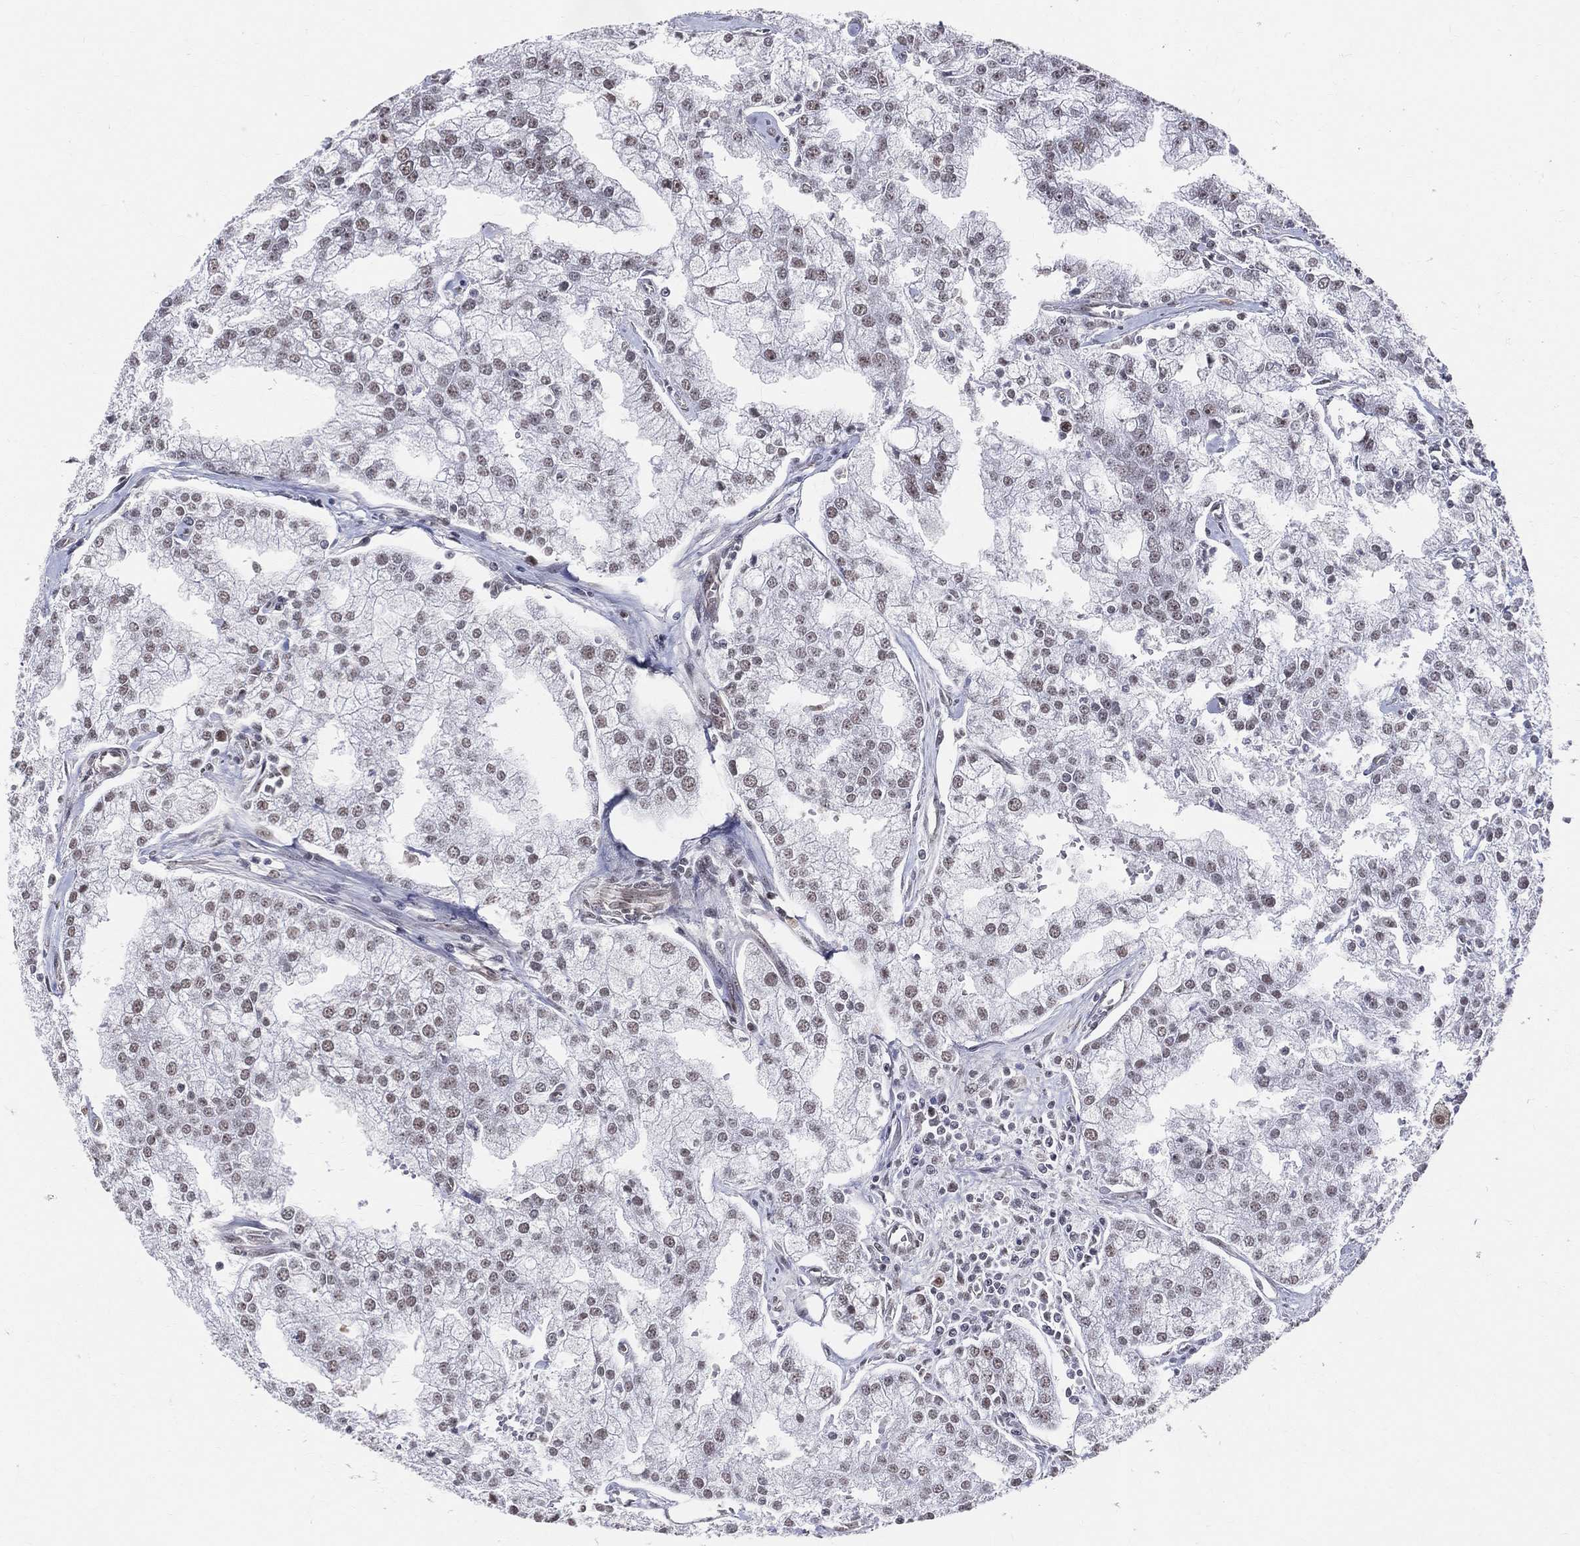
{"staining": {"intensity": "moderate", "quantity": "25%-75%", "location": "nuclear"}, "tissue": "prostate cancer", "cell_type": "Tumor cells", "image_type": "cancer", "snomed": [{"axis": "morphology", "description": "Adenocarcinoma, NOS"}, {"axis": "topography", "description": "Prostate"}], "caption": "IHC (DAB) staining of human adenocarcinoma (prostate) demonstrates moderate nuclear protein staining in approximately 25%-75% of tumor cells. (Brightfield microscopy of DAB IHC at high magnification).", "gene": "CDK7", "patient": {"sex": "male", "age": 70}}